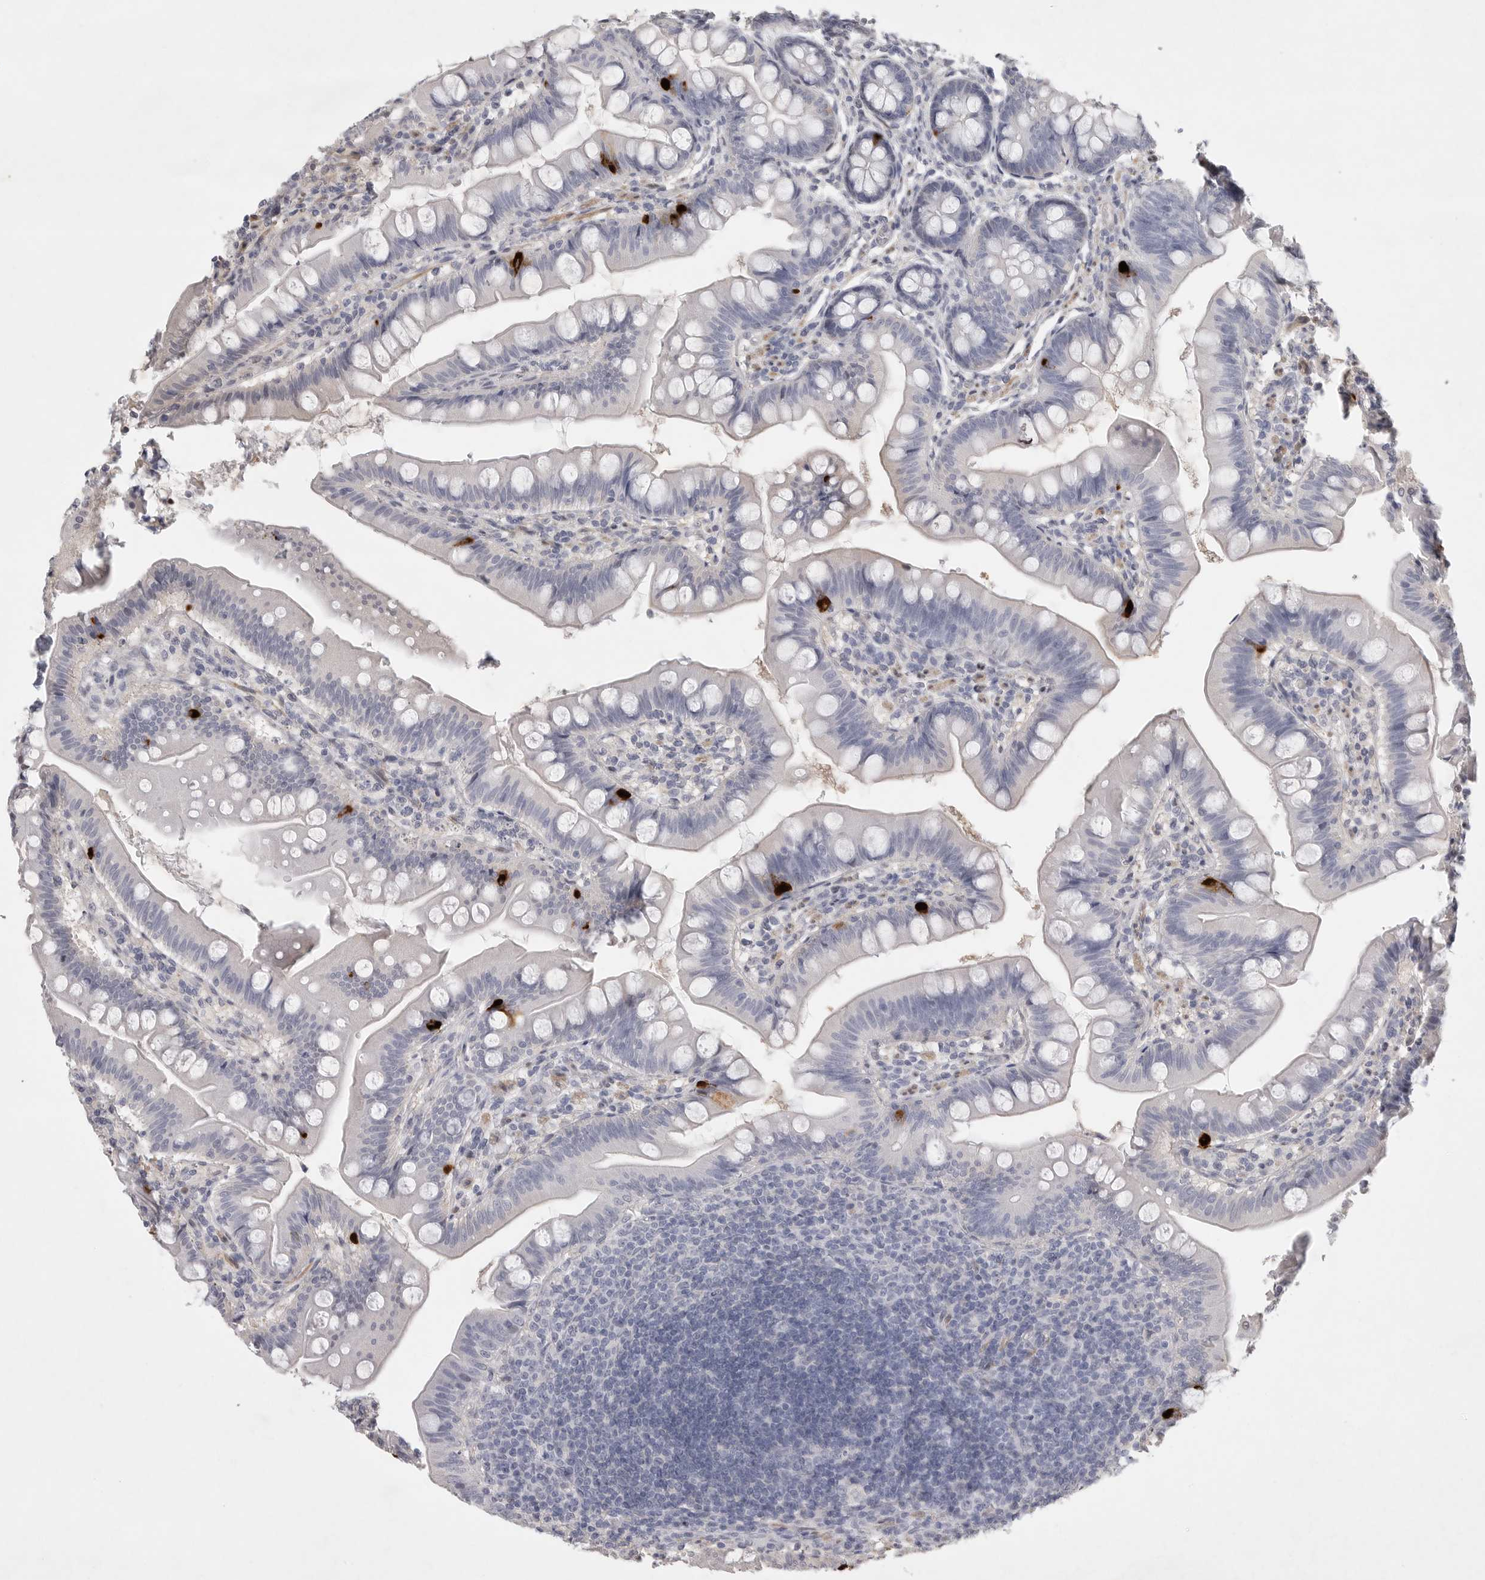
{"staining": {"intensity": "strong", "quantity": "<25%", "location": "cytoplasmic/membranous"}, "tissue": "small intestine", "cell_type": "Glandular cells", "image_type": "normal", "snomed": [{"axis": "morphology", "description": "Normal tissue, NOS"}, {"axis": "topography", "description": "Small intestine"}], "caption": "Protein staining demonstrates strong cytoplasmic/membranous positivity in about <25% of glandular cells in benign small intestine. (brown staining indicates protein expression, while blue staining denotes nuclei).", "gene": "TNR", "patient": {"sex": "male", "age": 7}}